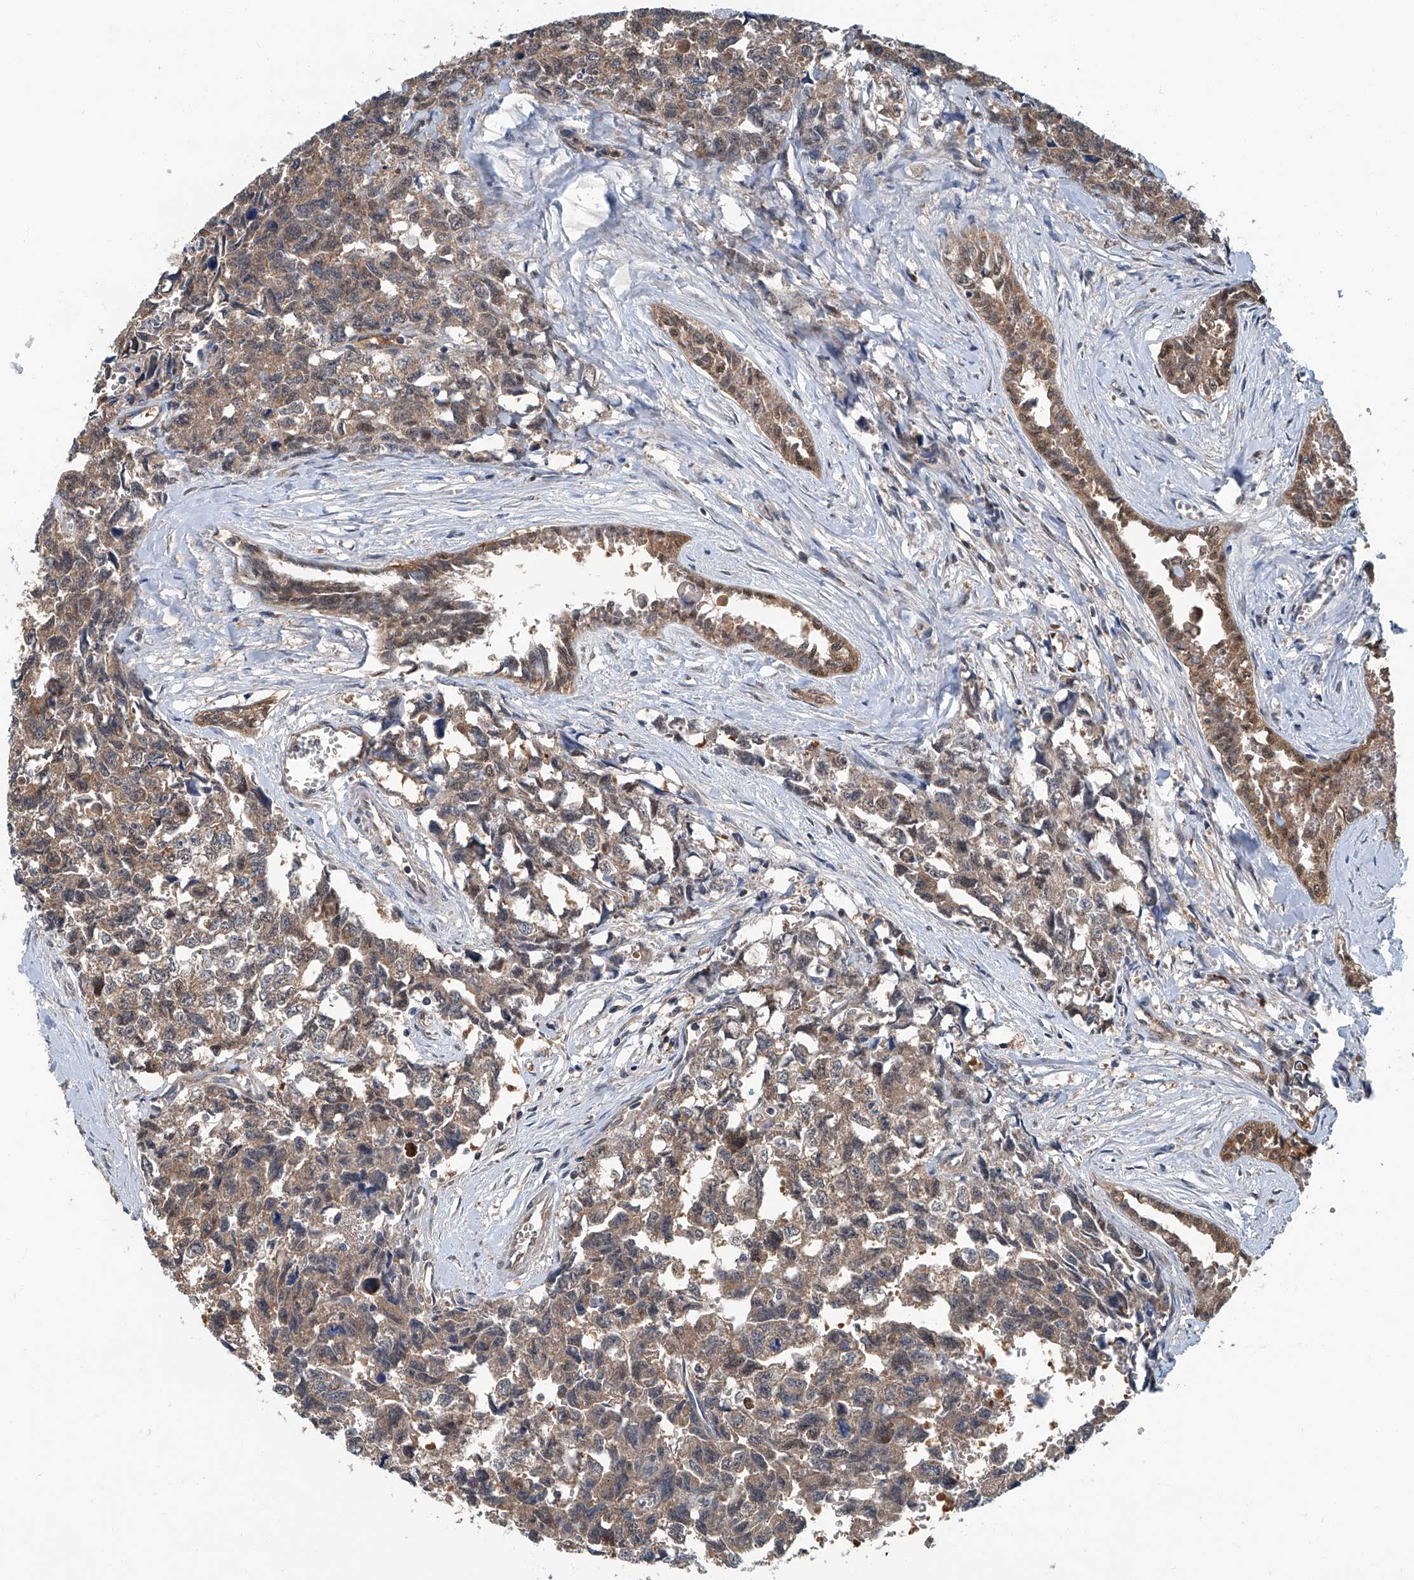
{"staining": {"intensity": "weak", "quantity": ">75%", "location": "cytoplasmic/membranous"}, "tissue": "testis cancer", "cell_type": "Tumor cells", "image_type": "cancer", "snomed": [{"axis": "morphology", "description": "Carcinoma, Embryonal, NOS"}, {"axis": "topography", "description": "Testis"}], "caption": "Weak cytoplasmic/membranous expression for a protein is seen in approximately >75% of tumor cells of testis cancer using IHC.", "gene": "CLK1", "patient": {"sex": "male", "age": 31}}